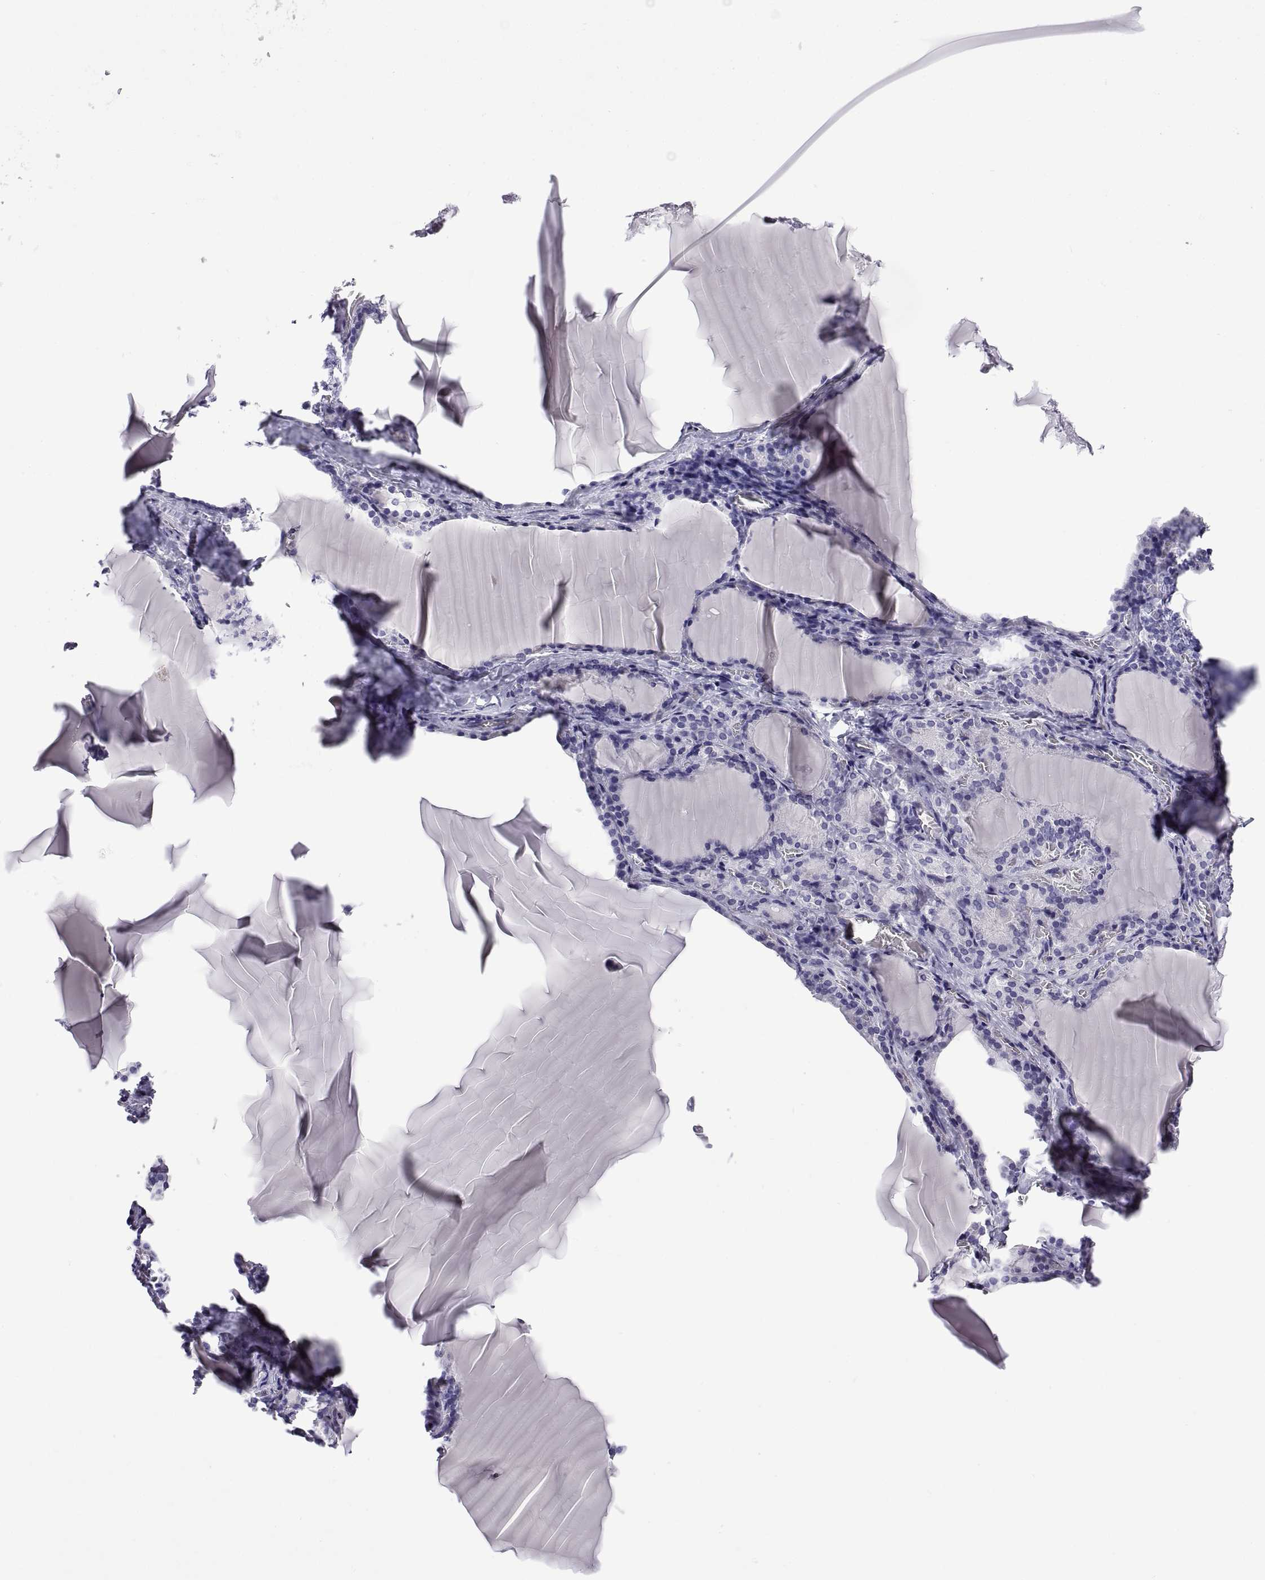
{"staining": {"intensity": "negative", "quantity": "none", "location": "none"}, "tissue": "thyroid gland", "cell_type": "Glandular cells", "image_type": "normal", "snomed": [{"axis": "morphology", "description": "Normal tissue, NOS"}, {"axis": "morphology", "description": "Hyperplasia, NOS"}, {"axis": "topography", "description": "Thyroid gland"}], "caption": "This is an IHC photomicrograph of unremarkable thyroid gland. There is no staining in glandular cells.", "gene": "CRISP1", "patient": {"sex": "female", "age": 27}}